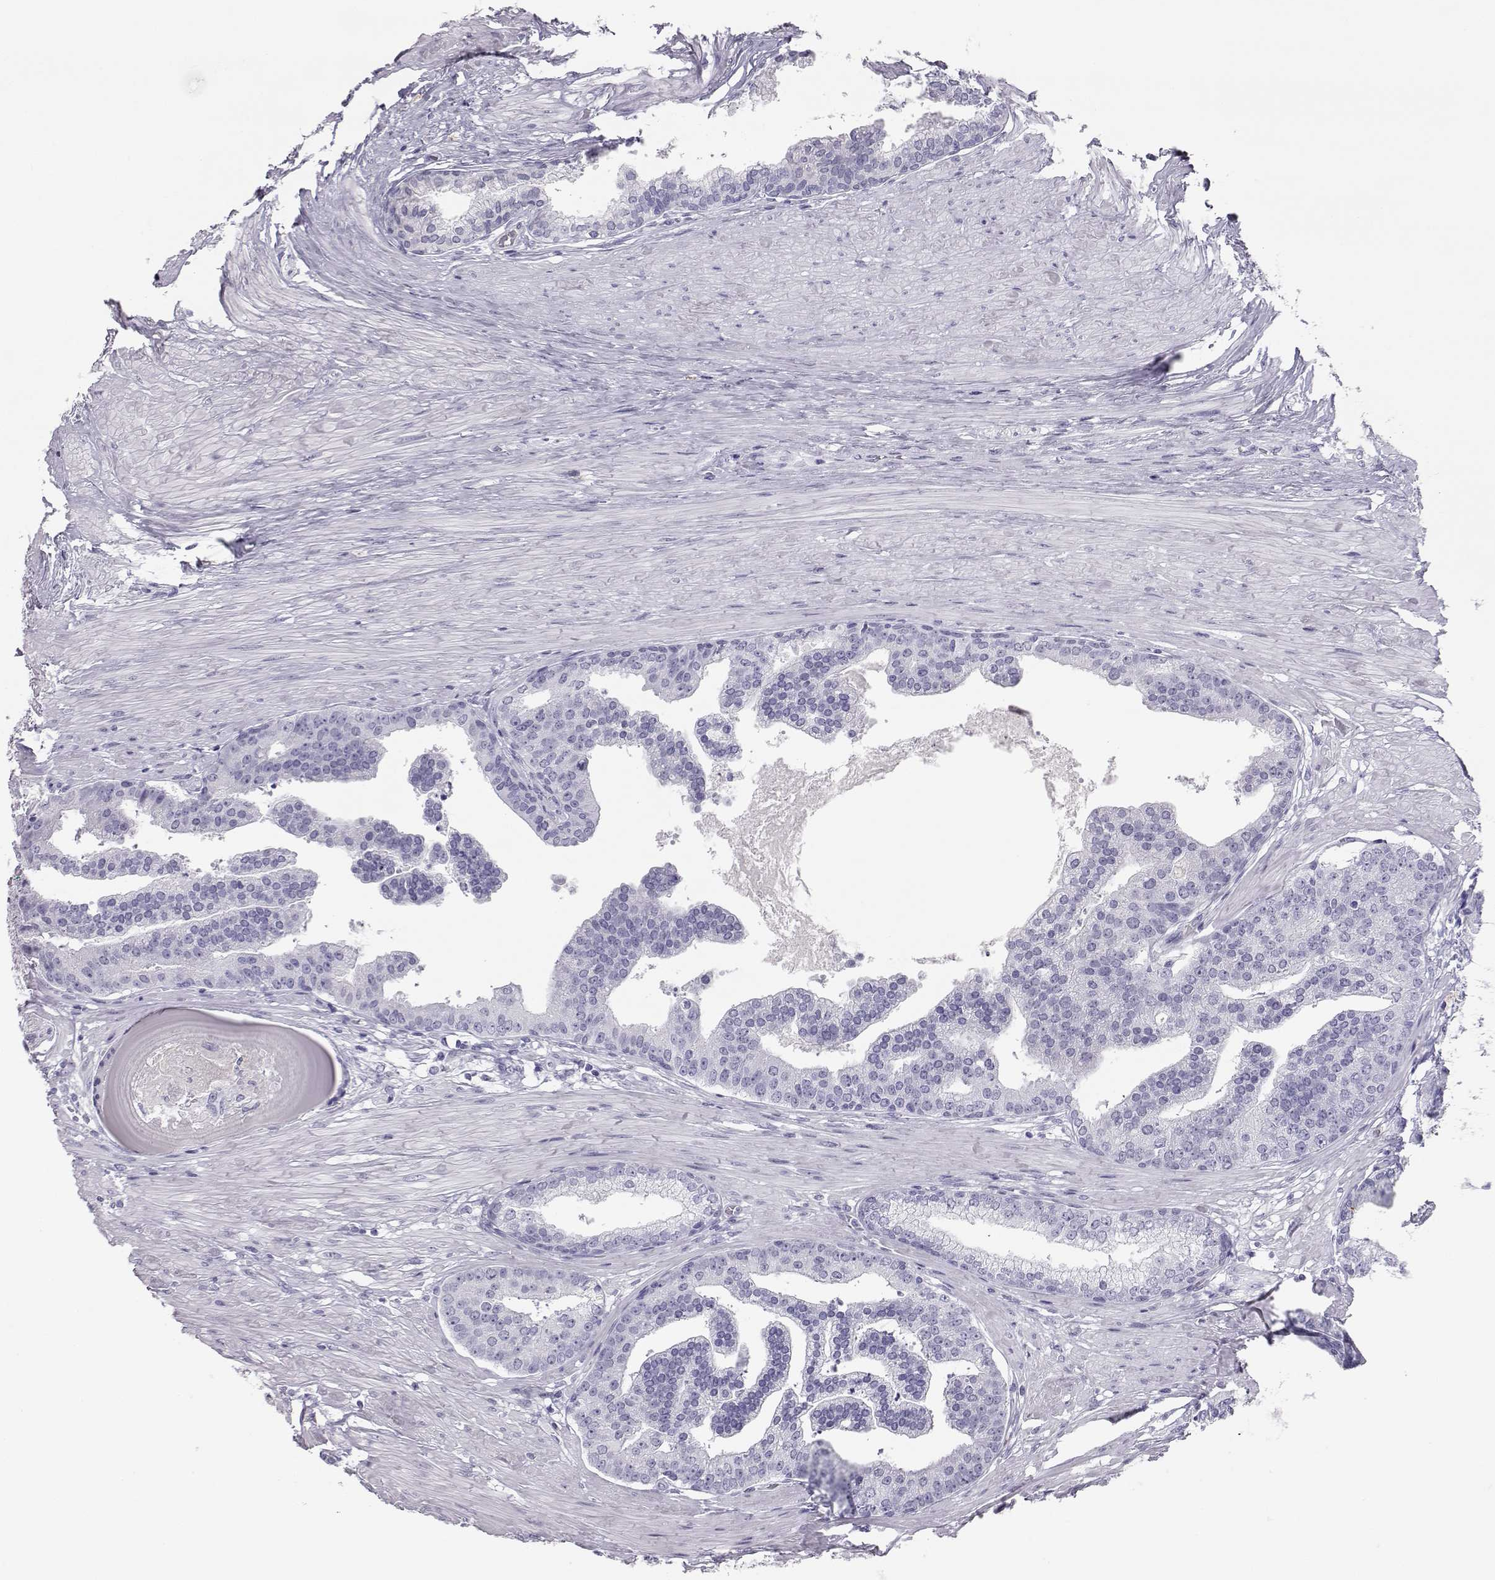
{"staining": {"intensity": "negative", "quantity": "none", "location": "none"}, "tissue": "prostate cancer", "cell_type": "Tumor cells", "image_type": "cancer", "snomed": [{"axis": "morphology", "description": "Adenocarcinoma, NOS"}, {"axis": "topography", "description": "Prostate and seminal vesicle, NOS"}, {"axis": "topography", "description": "Prostate"}], "caption": "A micrograph of human prostate cancer is negative for staining in tumor cells.", "gene": "ITLN2", "patient": {"sex": "male", "age": 44}}